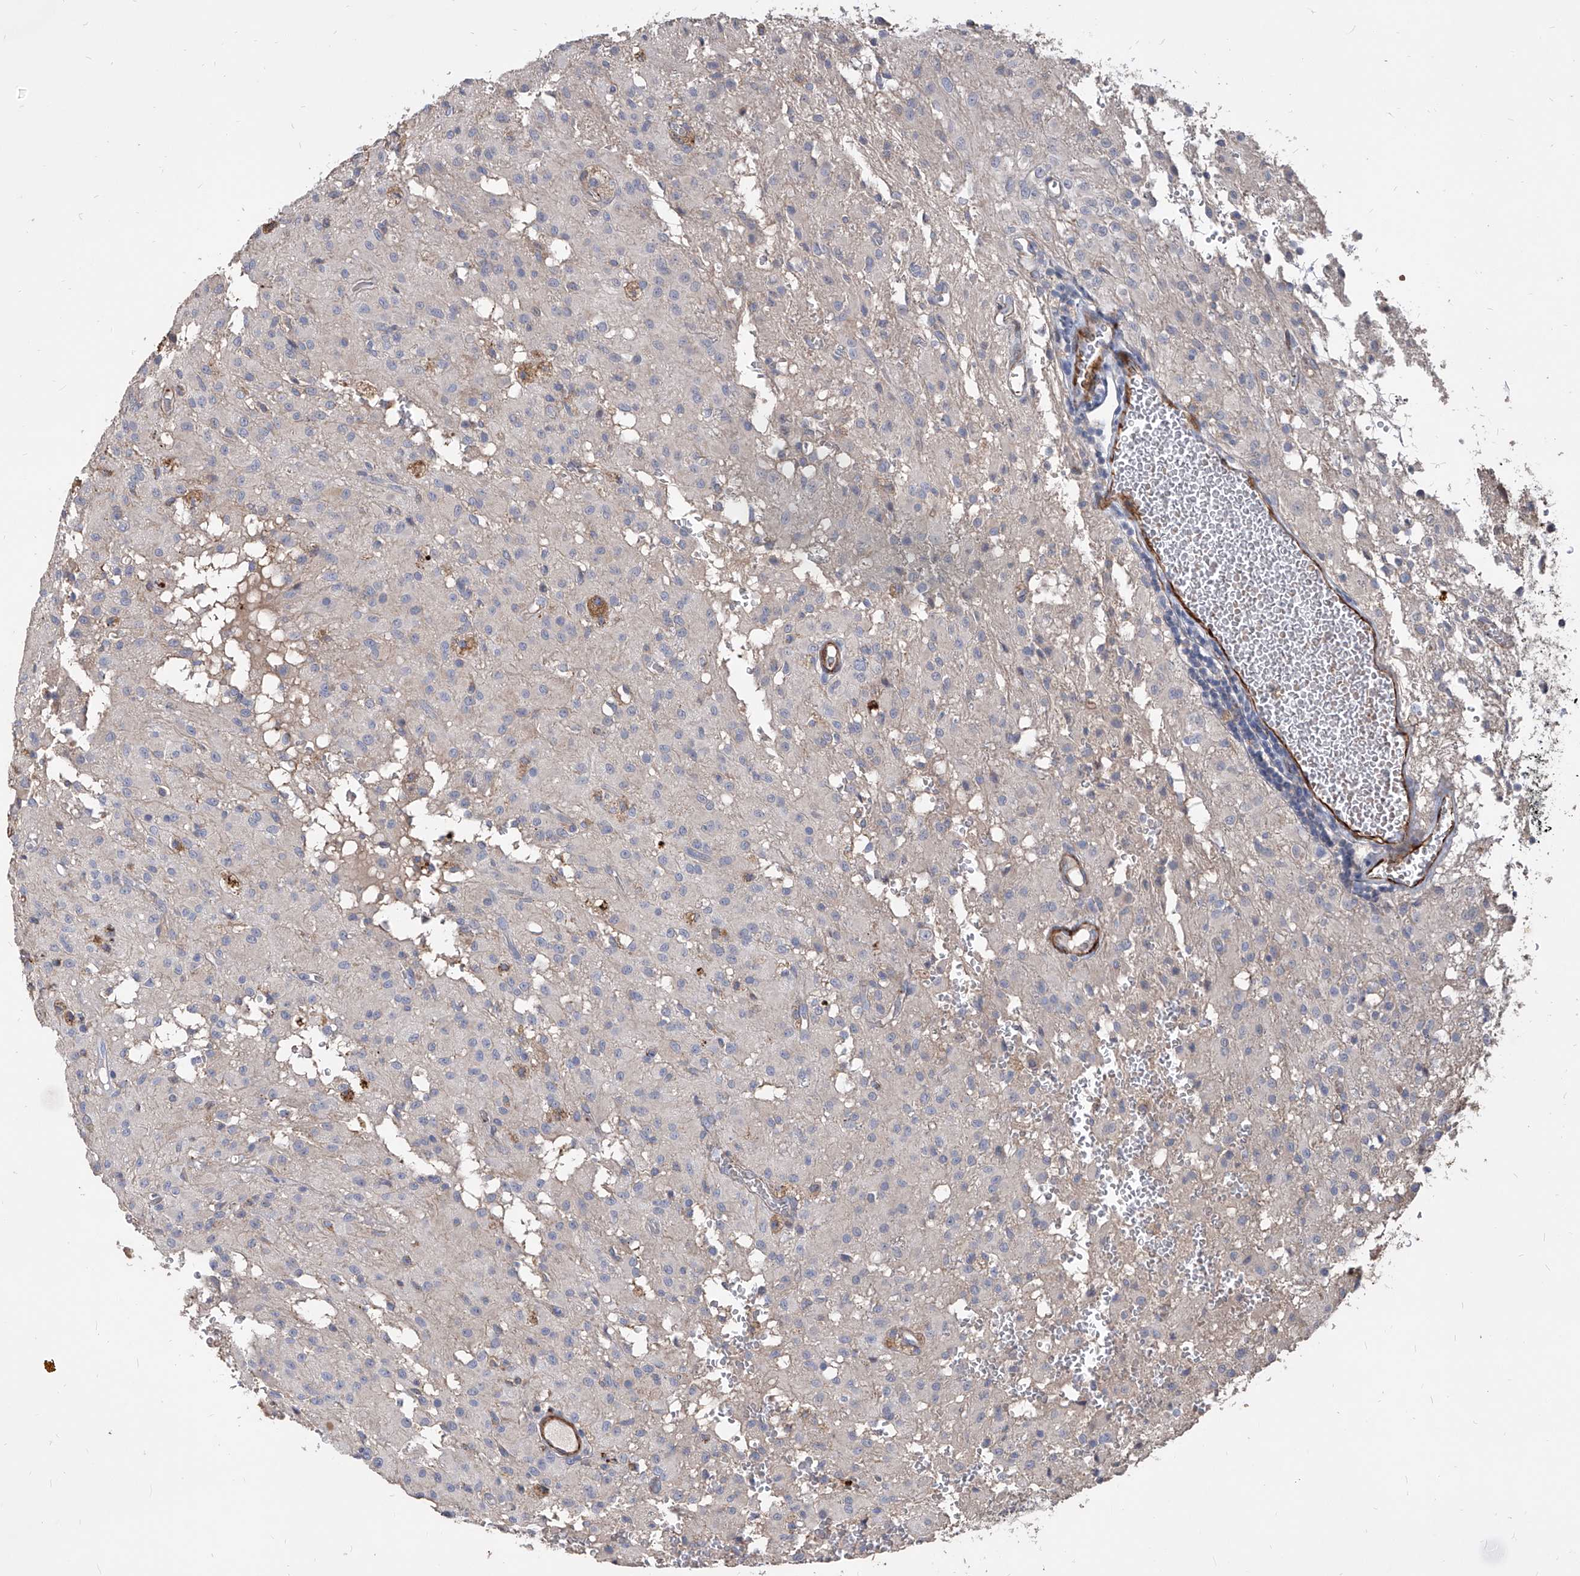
{"staining": {"intensity": "negative", "quantity": "none", "location": "none"}, "tissue": "glioma", "cell_type": "Tumor cells", "image_type": "cancer", "snomed": [{"axis": "morphology", "description": "Glioma, malignant, High grade"}, {"axis": "topography", "description": "Brain"}], "caption": "Photomicrograph shows no significant protein expression in tumor cells of glioma. (DAB immunohistochemistry (IHC) with hematoxylin counter stain).", "gene": "FAM83B", "patient": {"sex": "female", "age": 59}}